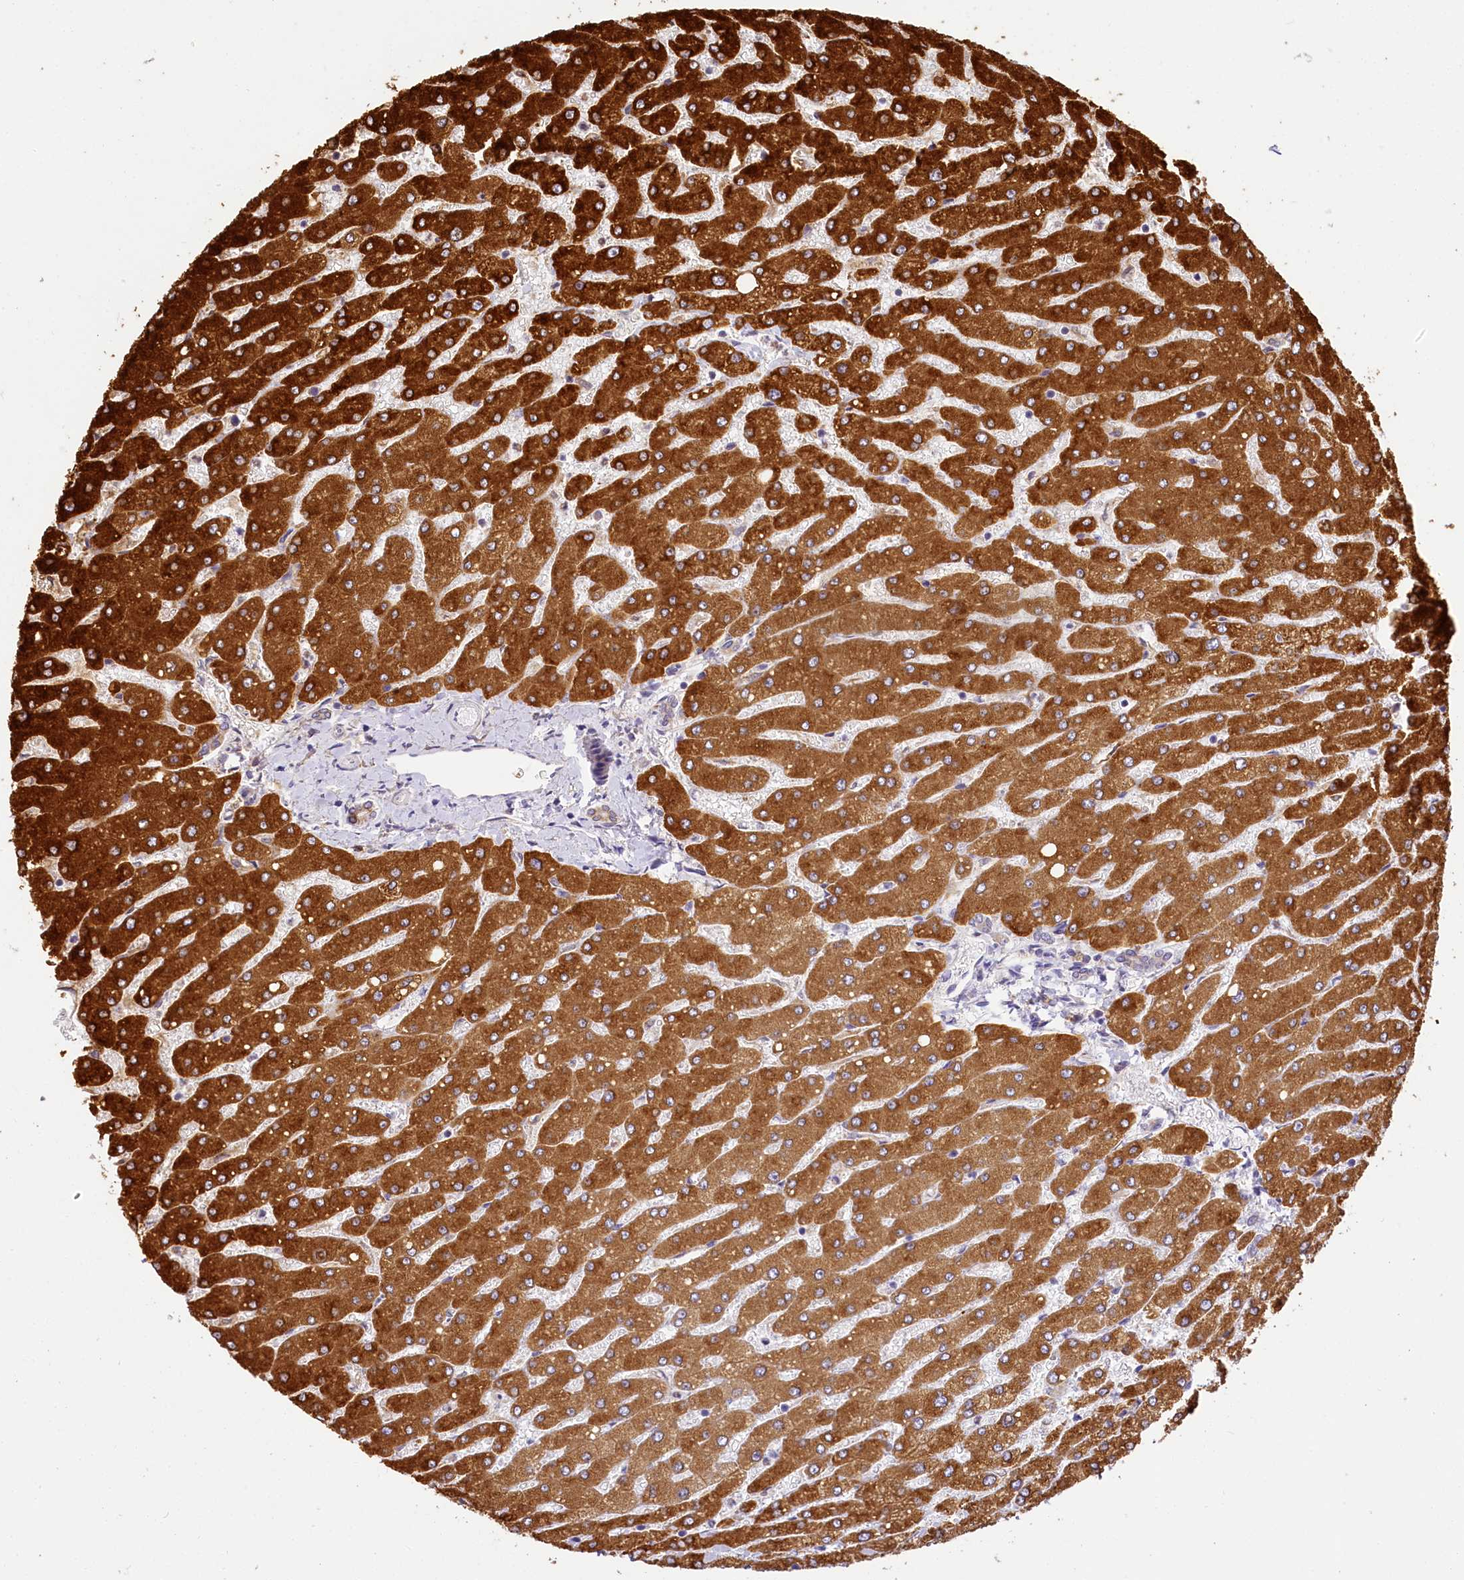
{"staining": {"intensity": "weak", "quantity": ">75%", "location": "cytoplasmic/membranous"}, "tissue": "liver", "cell_type": "Cholangiocytes", "image_type": "normal", "snomed": [{"axis": "morphology", "description": "Normal tissue, NOS"}, {"axis": "topography", "description": "Liver"}], "caption": "A high-resolution image shows immunohistochemistry (IHC) staining of unremarkable liver, which displays weak cytoplasmic/membranous staining in about >75% of cholangiocytes.", "gene": "PPIP5K2", "patient": {"sex": "male", "age": 55}}